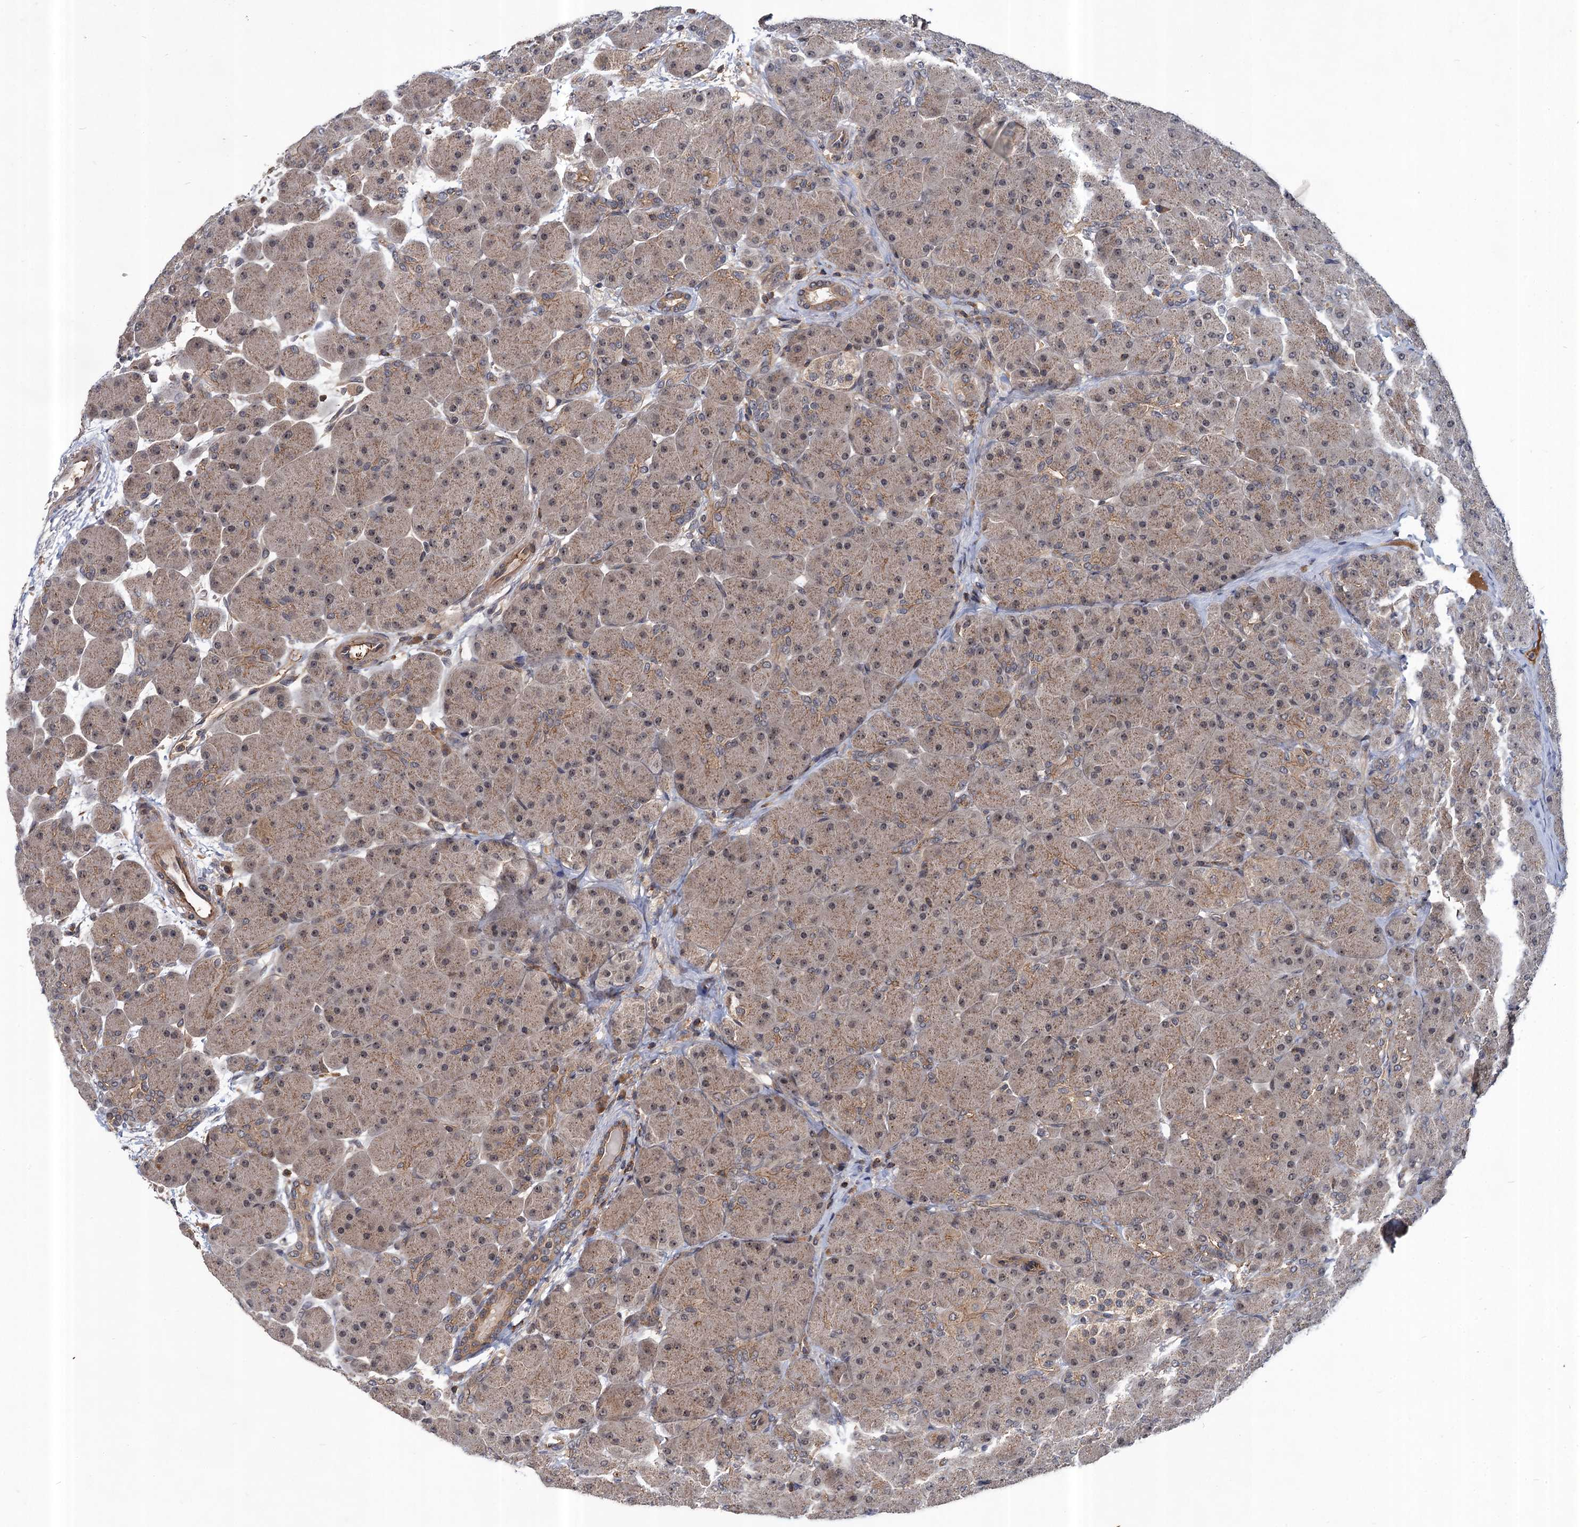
{"staining": {"intensity": "moderate", "quantity": ">75%", "location": "cytoplasmic/membranous,nuclear"}, "tissue": "pancreas", "cell_type": "Exocrine glandular cells", "image_type": "normal", "snomed": [{"axis": "morphology", "description": "Normal tissue, NOS"}, {"axis": "topography", "description": "Pancreas"}], "caption": "A micrograph of pancreas stained for a protein displays moderate cytoplasmic/membranous,nuclear brown staining in exocrine glandular cells. (DAB IHC with brightfield microscopy, high magnification).", "gene": "ABLIM1", "patient": {"sex": "male", "age": 66}}